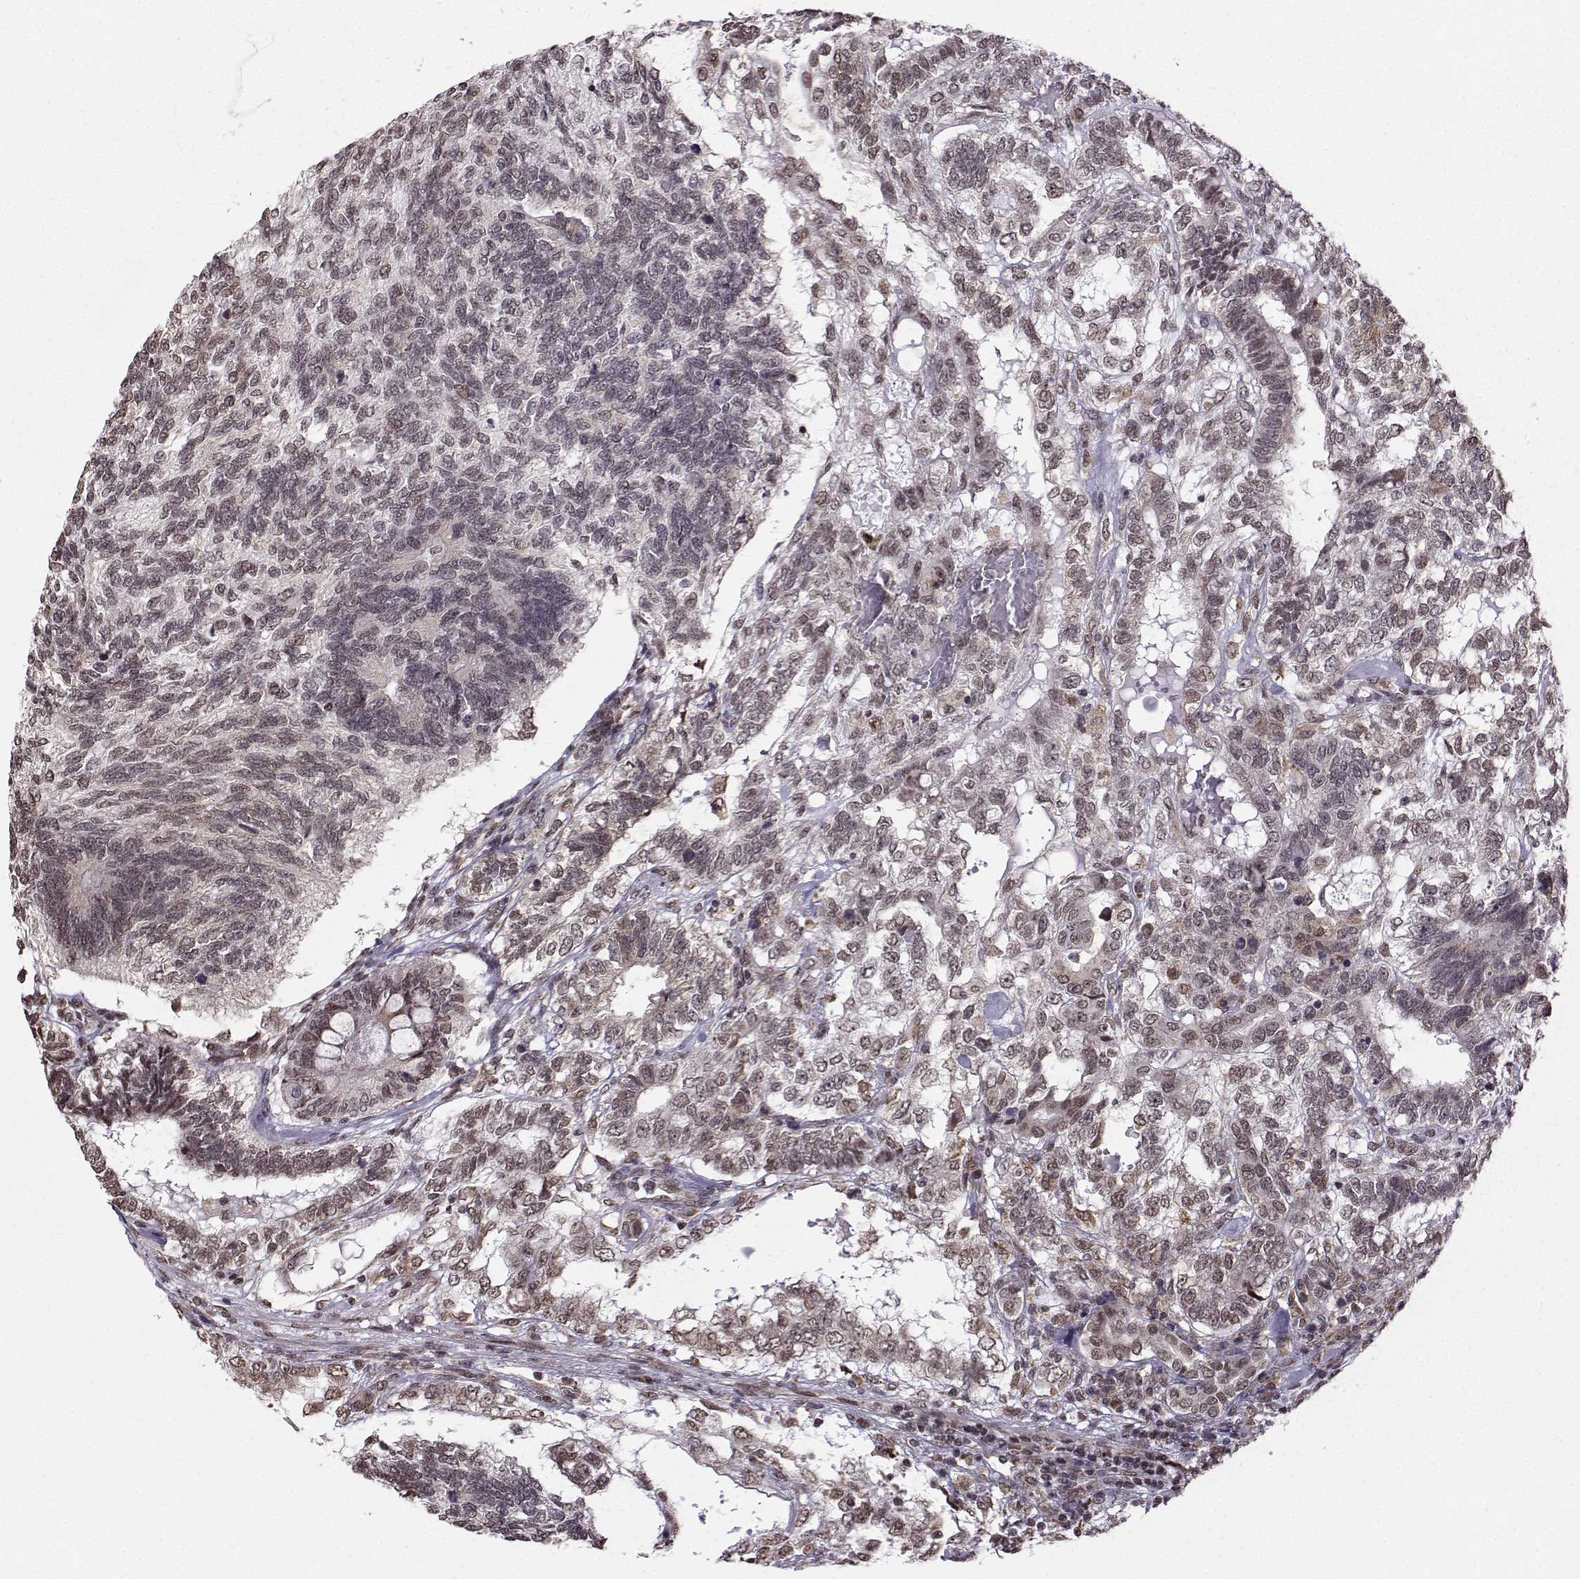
{"staining": {"intensity": "negative", "quantity": "none", "location": "none"}, "tissue": "testis cancer", "cell_type": "Tumor cells", "image_type": "cancer", "snomed": [{"axis": "morphology", "description": "Seminoma, NOS"}, {"axis": "morphology", "description": "Carcinoma, Embryonal, NOS"}, {"axis": "topography", "description": "Testis"}], "caption": "The immunohistochemistry (IHC) photomicrograph has no significant expression in tumor cells of embryonal carcinoma (testis) tissue.", "gene": "EZH1", "patient": {"sex": "male", "age": 41}}